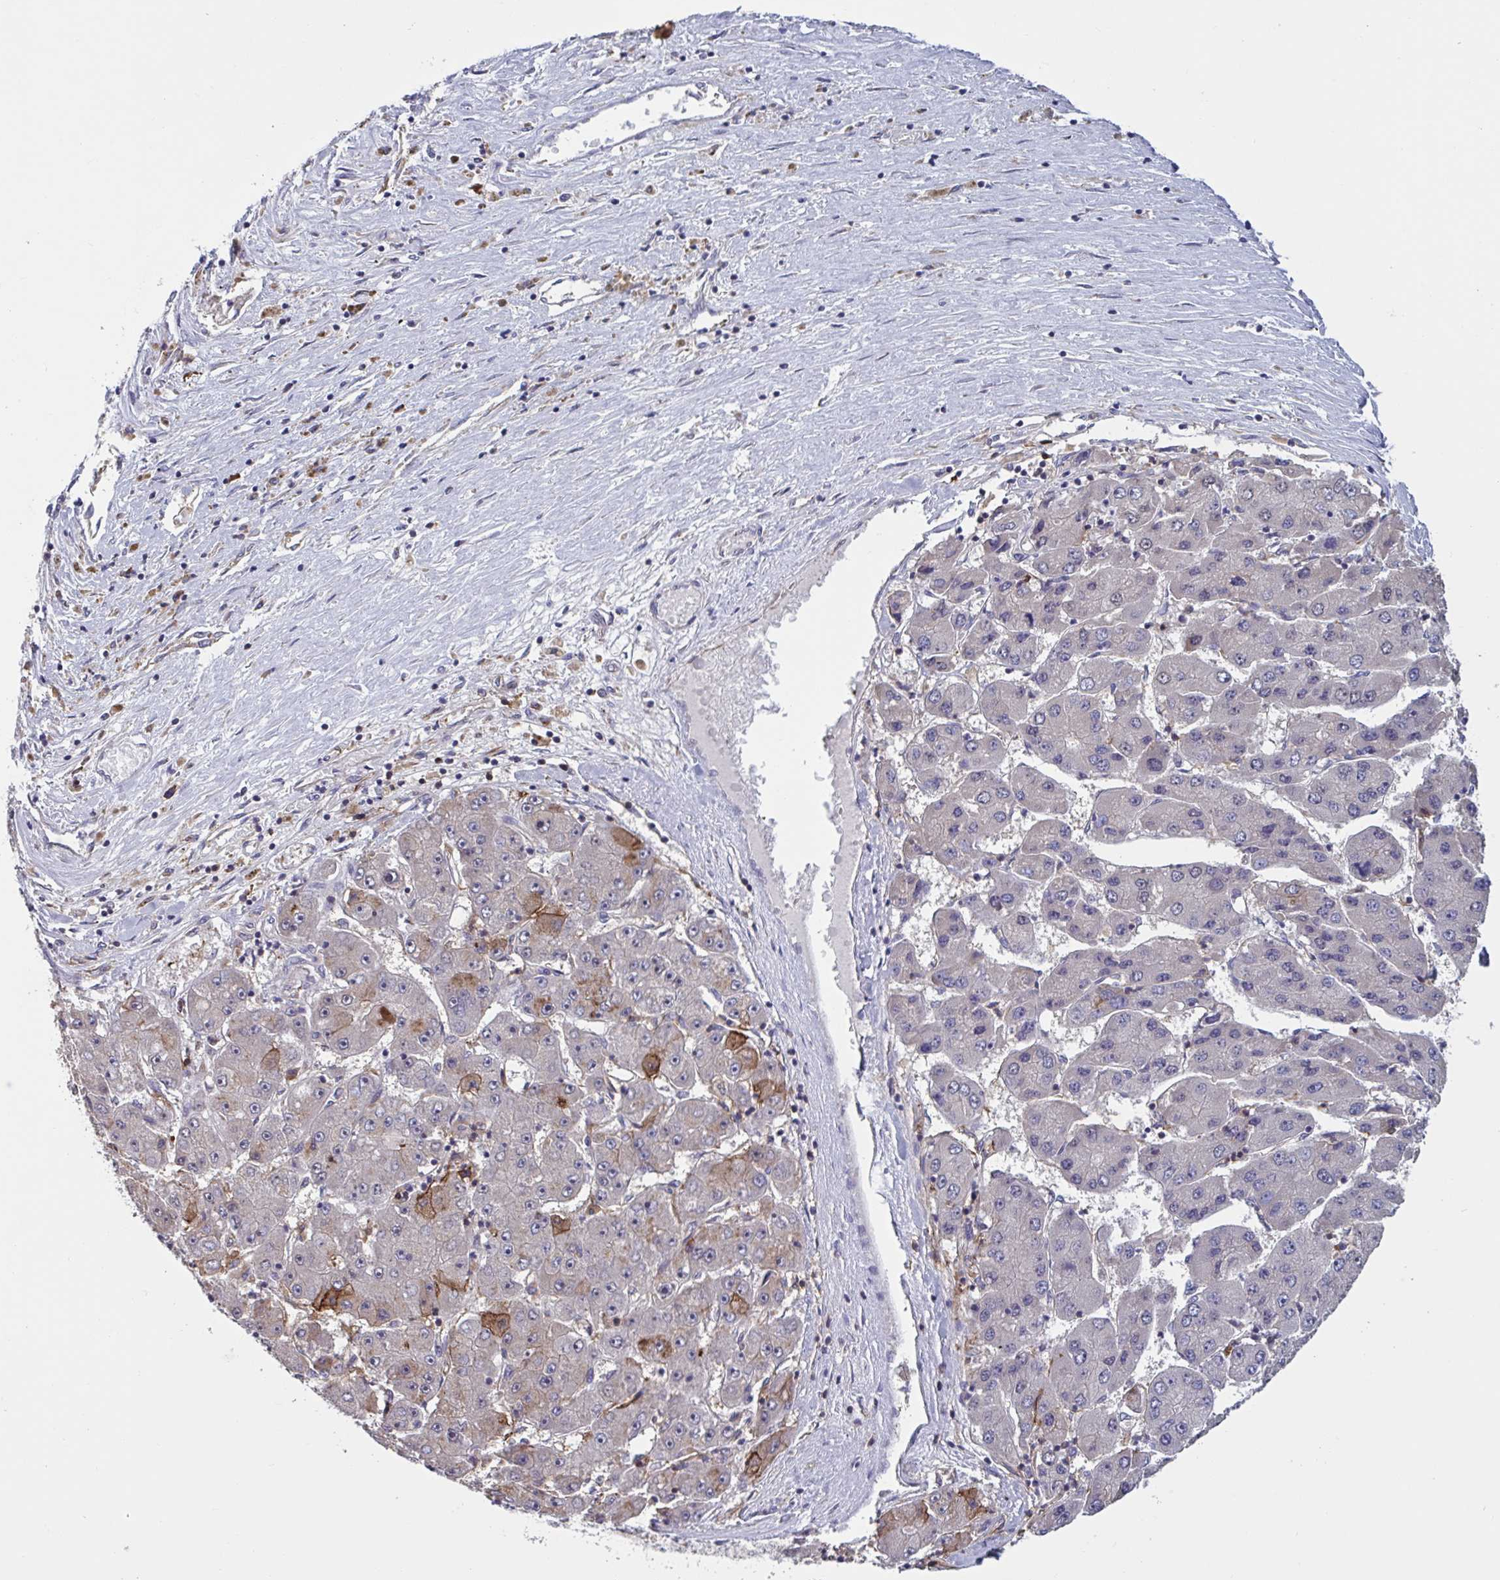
{"staining": {"intensity": "moderate", "quantity": "<25%", "location": "cytoplasmic/membranous"}, "tissue": "liver cancer", "cell_type": "Tumor cells", "image_type": "cancer", "snomed": [{"axis": "morphology", "description": "Carcinoma, Hepatocellular, NOS"}, {"axis": "topography", "description": "Liver"}], "caption": "Protein expression analysis of human liver cancer reveals moderate cytoplasmic/membranous staining in approximately <25% of tumor cells.", "gene": "CD1E", "patient": {"sex": "female", "age": 61}}